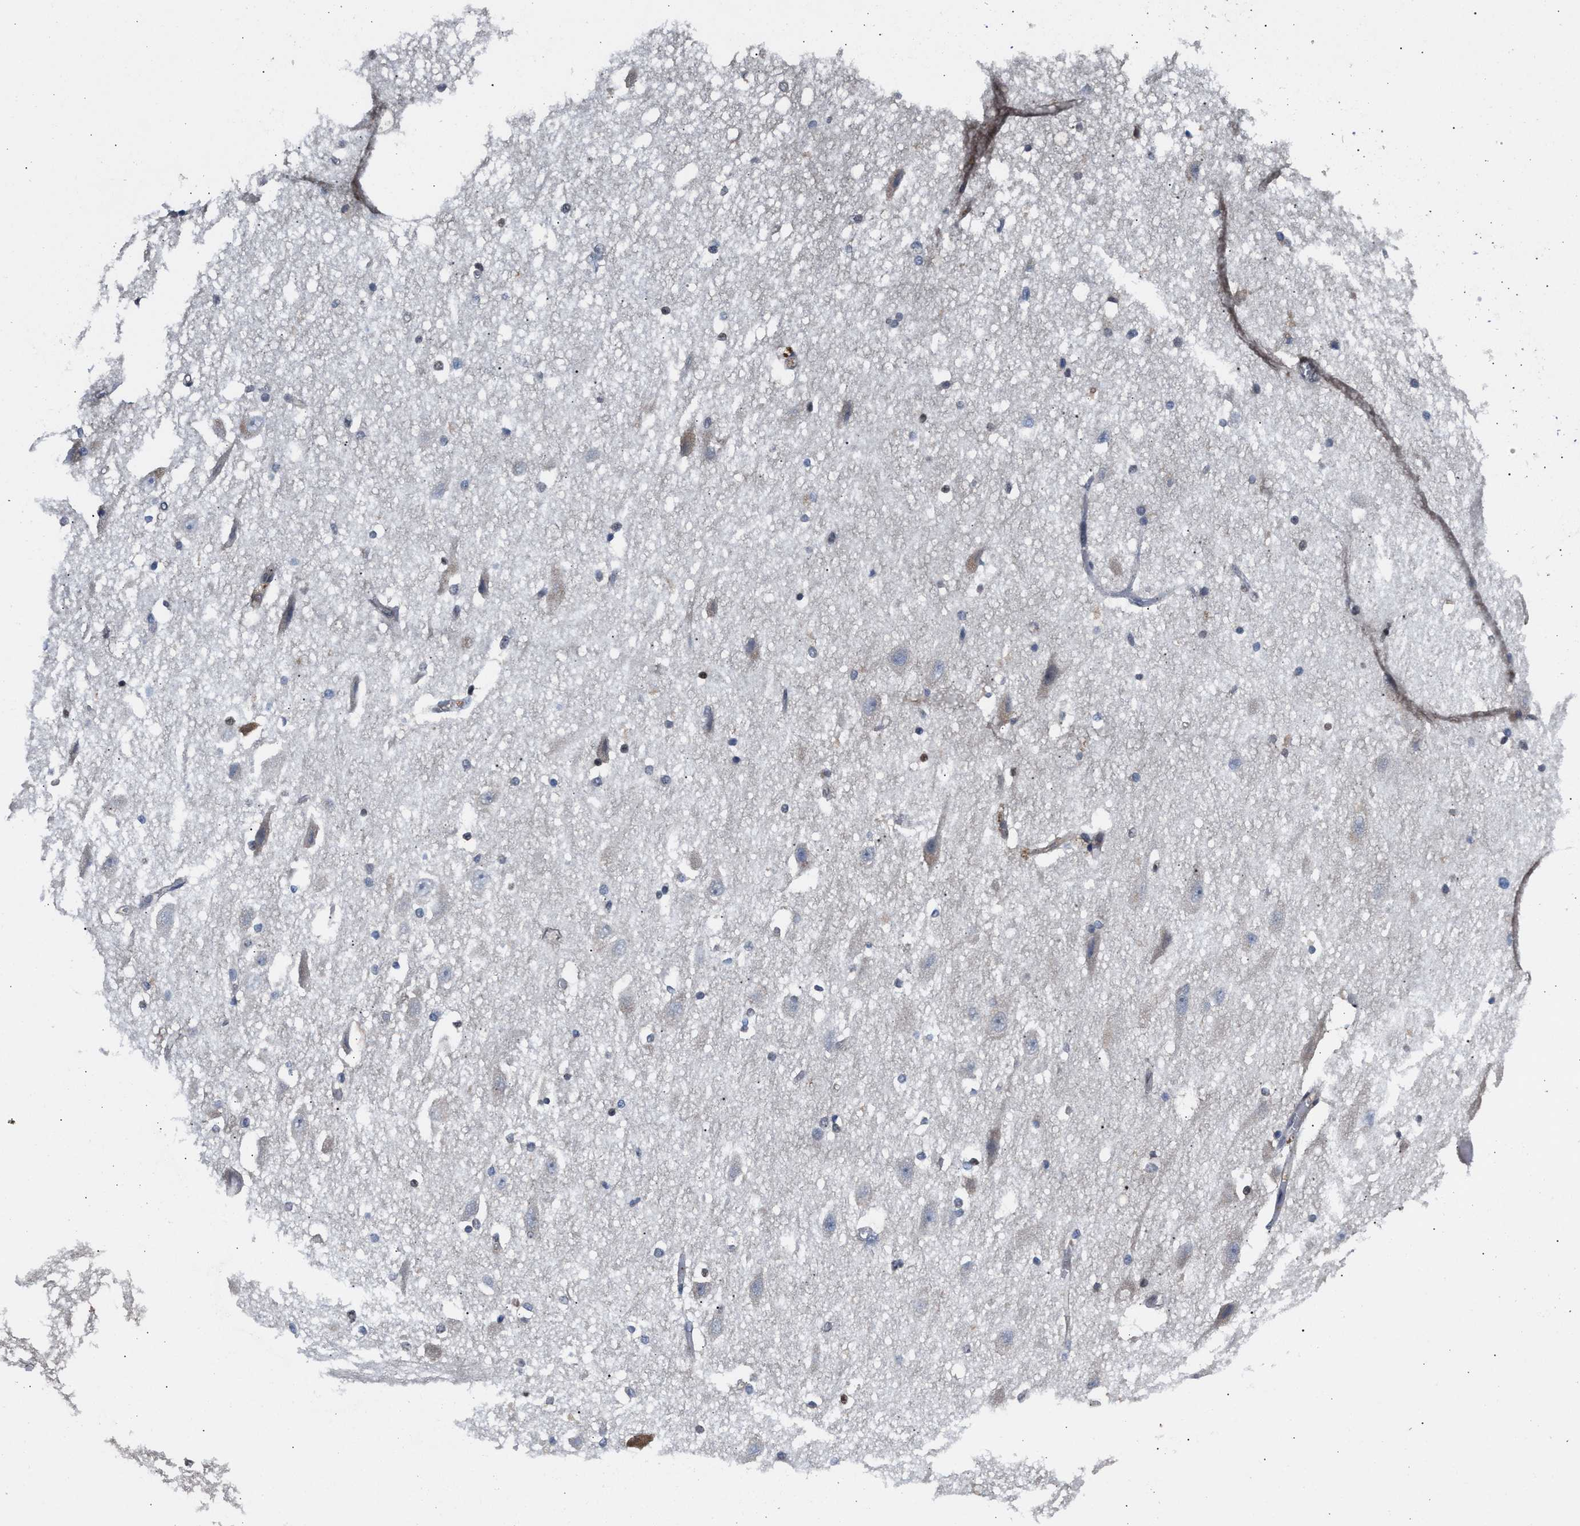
{"staining": {"intensity": "negative", "quantity": "none", "location": "none"}, "tissue": "hippocampus", "cell_type": "Glial cells", "image_type": "normal", "snomed": [{"axis": "morphology", "description": "Normal tissue, NOS"}, {"axis": "topography", "description": "Hippocampus"}], "caption": "Protein analysis of unremarkable hippocampus demonstrates no significant positivity in glial cells. (DAB (3,3'-diaminobenzidine) IHC, high magnification).", "gene": "TP53I3", "patient": {"sex": "female", "age": 19}}